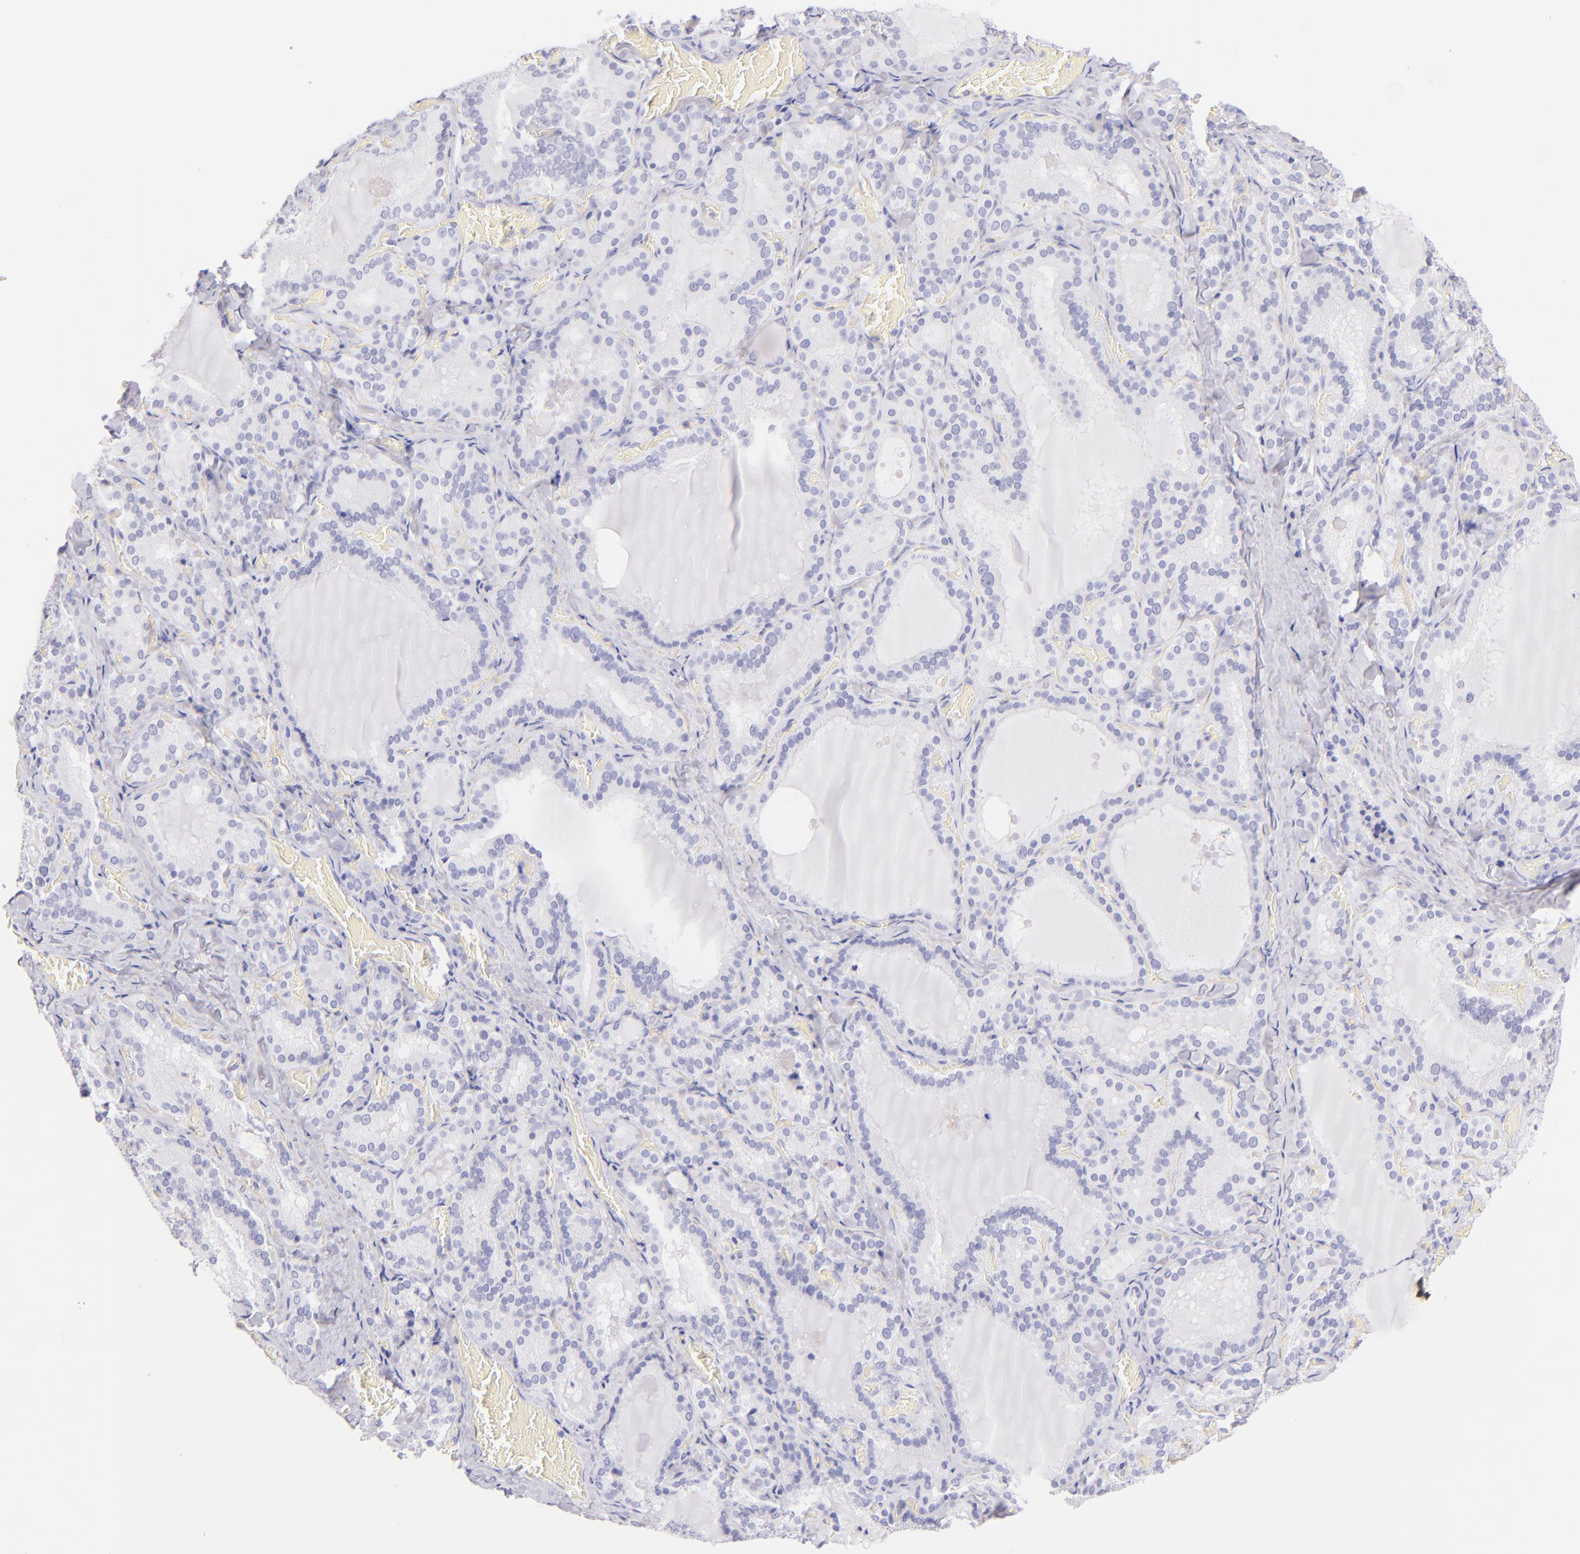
{"staining": {"intensity": "negative", "quantity": "none", "location": "none"}, "tissue": "thyroid gland", "cell_type": "Glandular cells", "image_type": "normal", "snomed": [{"axis": "morphology", "description": "Normal tissue, NOS"}, {"axis": "topography", "description": "Thyroid gland"}], "caption": "Immunohistochemical staining of unremarkable thyroid gland shows no significant positivity in glandular cells.", "gene": "SDC1", "patient": {"sex": "female", "age": 33}}